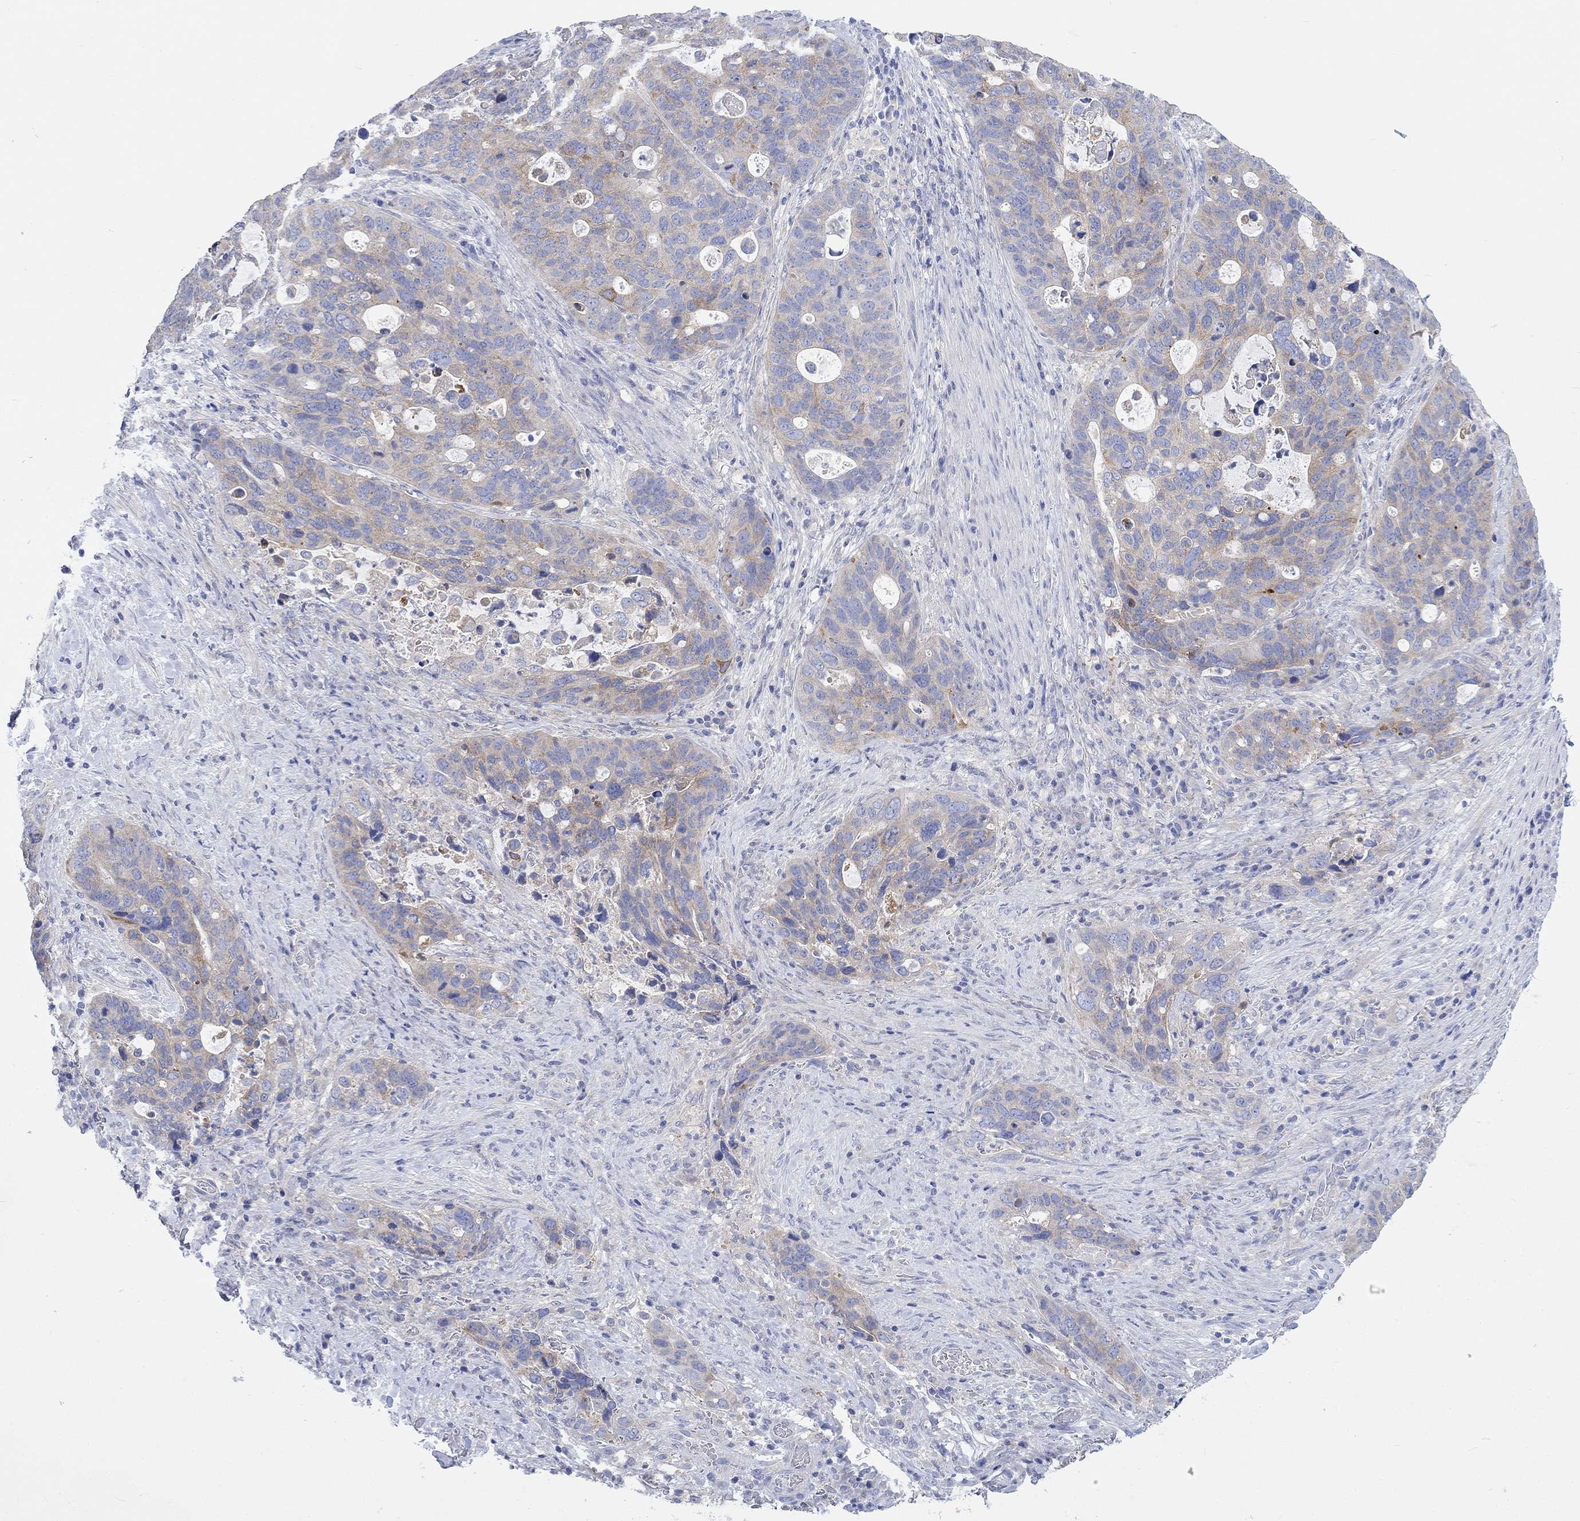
{"staining": {"intensity": "moderate", "quantity": "<25%", "location": "cytoplasmic/membranous"}, "tissue": "stomach cancer", "cell_type": "Tumor cells", "image_type": "cancer", "snomed": [{"axis": "morphology", "description": "Adenocarcinoma, NOS"}, {"axis": "topography", "description": "Stomach"}], "caption": "Protein staining of adenocarcinoma (stomach) tissue displays moderate cytoplasmic/membranous positivity in about <25% of tumor cells. (brown staining indicates protein expression, while blue staining denotes nuclei).", "gene": "REEP6", "patient": {"sex": "male", "age": 54}}